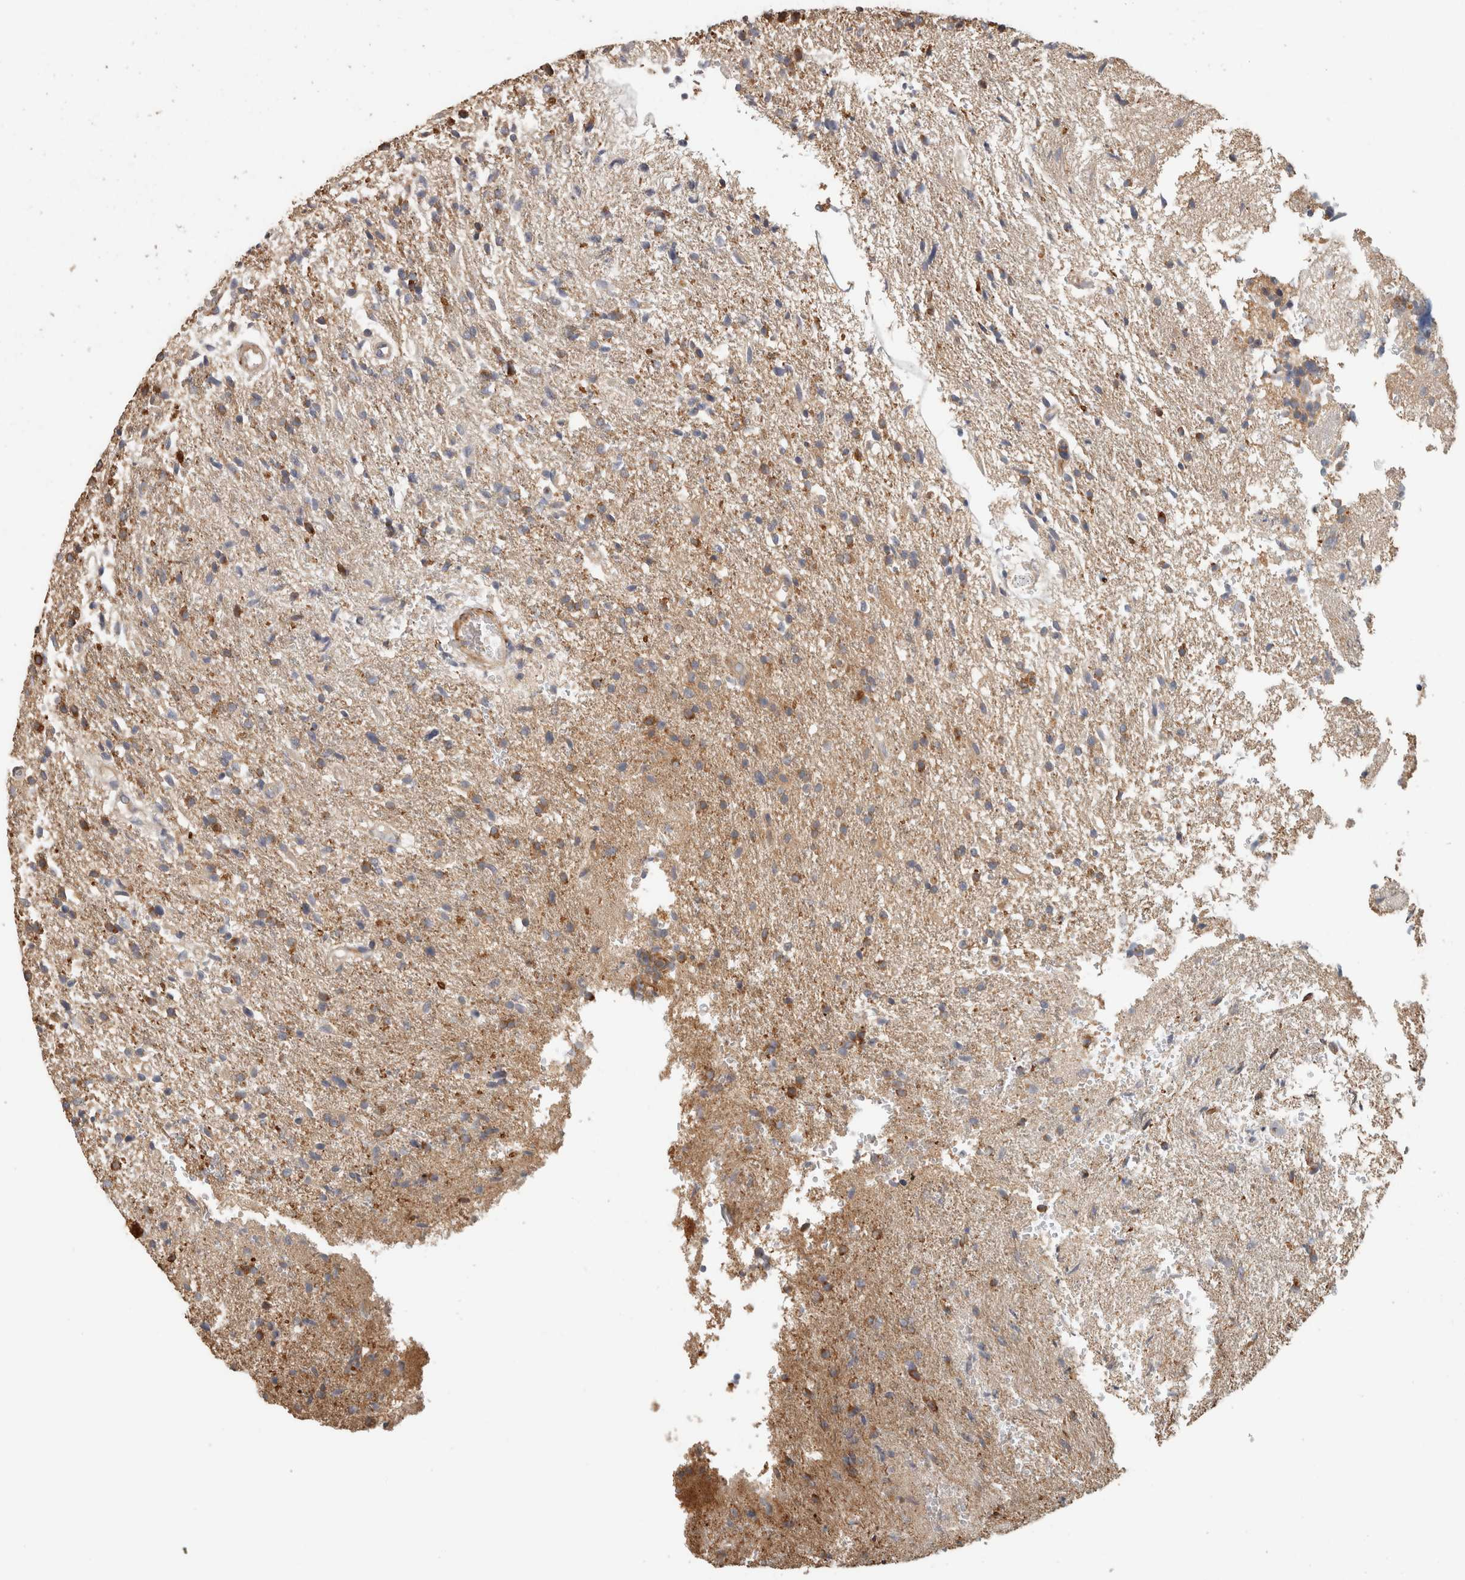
{"staining": {"intensity": "weak", "quantity": ">75%", "location": "cytoplasmic/membranous"}, "tissue": "glioma", "cell_type": "Tumor cells", "image_type": "cancer", "snomed": [{"axis": "morphology", "description": "Glioma, malignant, High grade"}, {"axis": "topography", "description": "Brain"}], "caption": "The immunohistochemical stain highlights weak cytoplasmic/membranous expression in tumor cells of glioma tissue.", "gene": "SIPA1L2", "patient": {"sex": "male", "age": 72}}